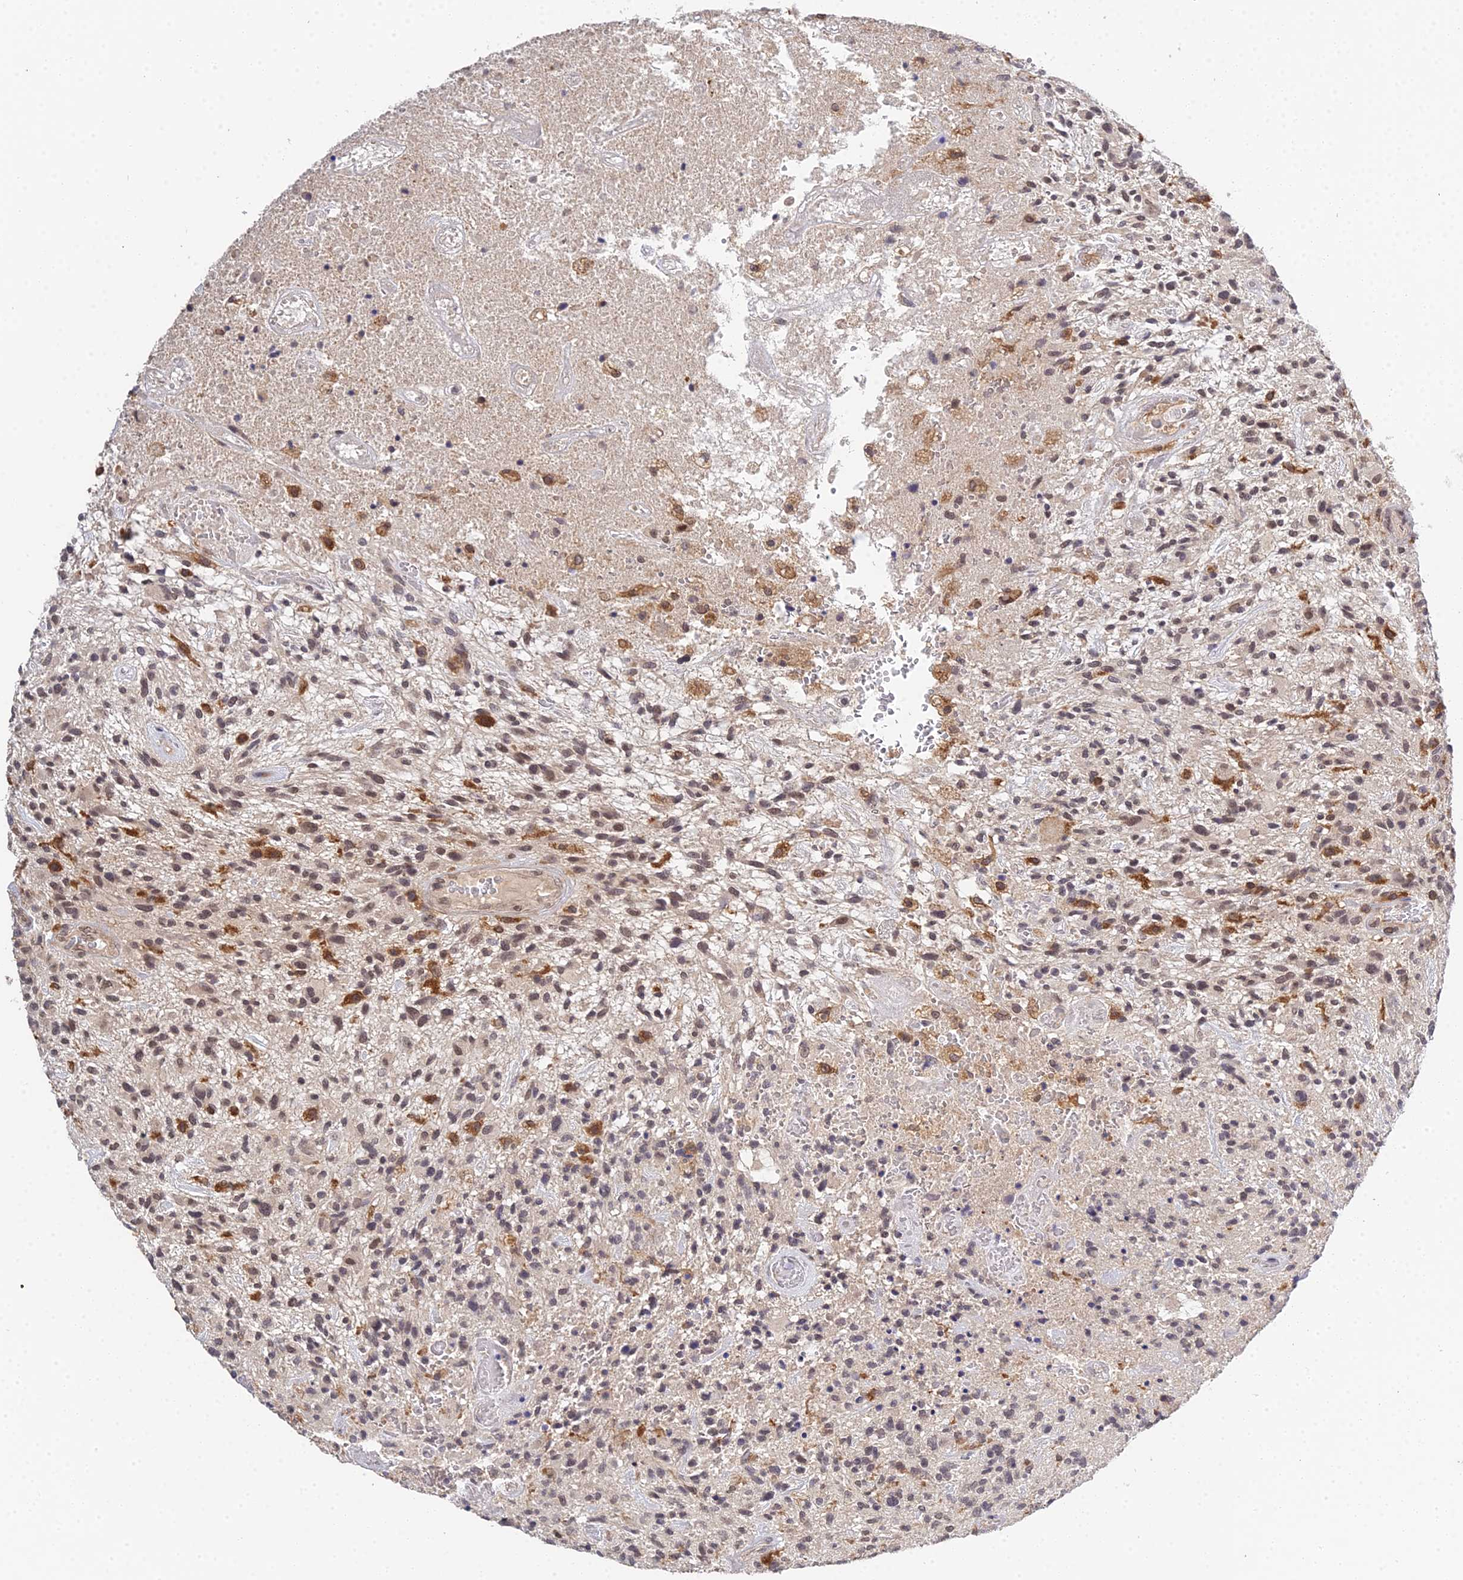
{"staining": {"intensity": "moderate", "quantity": "25%-75%", "location": "cytoplasmic/membranous,nuclear"}, "tissue": "glioma", "cell_type": "Tumor cells", "image_type": "cancer", "snomed": [{"axis": "morphology", "description": "Glioma, malignant, High grade"}, {"axis": "topography", "description": "Brain"}], "caption": "Glioma stained with a protein marker displays moderate staining in tumor cells.", "gene": "TPRX1", "patient": {"sex": "male", "age": 47}}